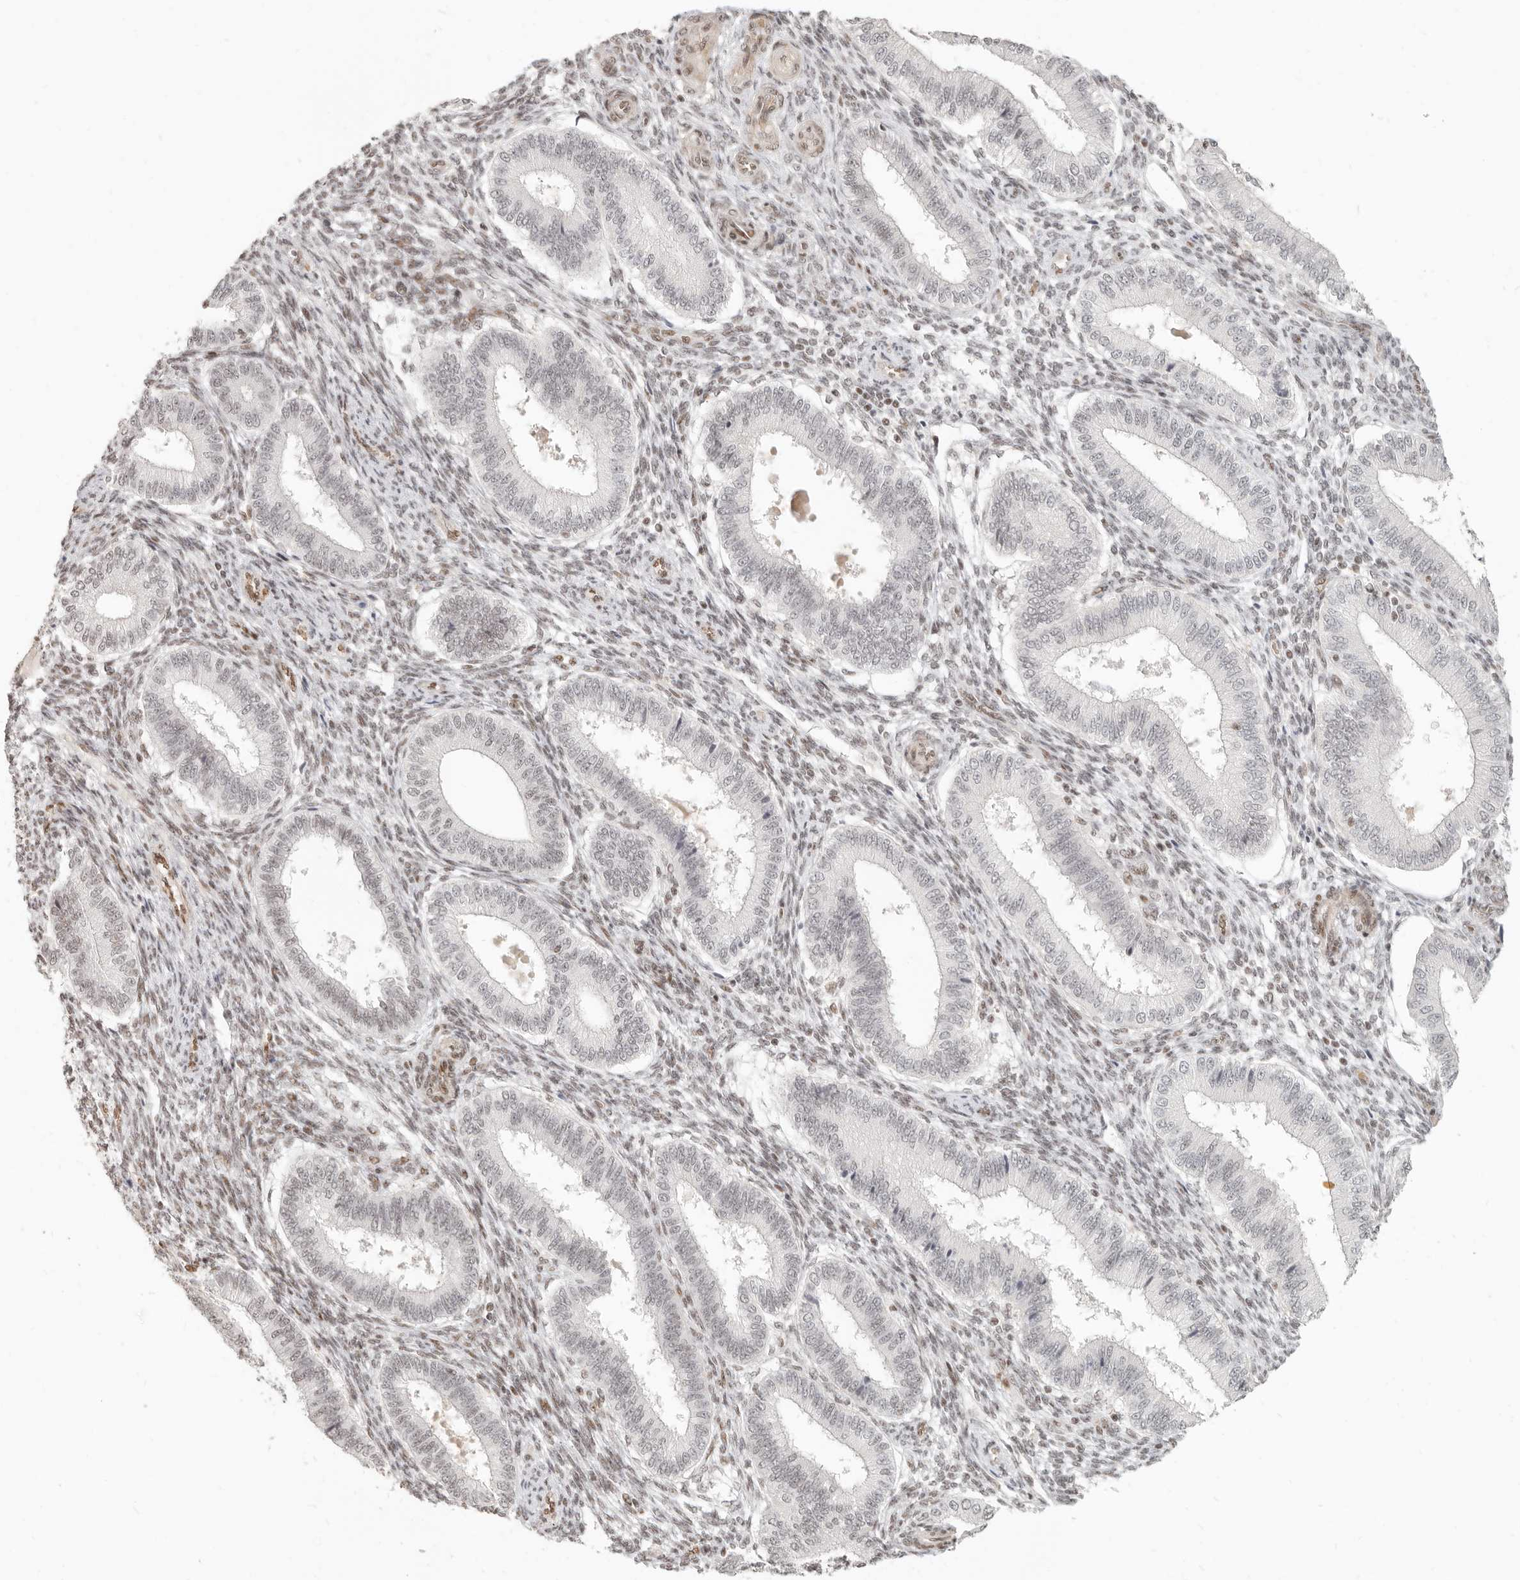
{"staining": {"intensity": "moderate", "quantity": "<25%", "location": "nuclear"}, "tissue": "endometrium", "cell_type": "Cells in endometrial stroma", "image_type": "normal", "snomed": [{"axis": "morphology", "description": "Normal tissue, NOS"}, {"axis": "topography", "description": "Endometrium"}], "caption": "A high-resolution image shows immunohistochemistry (IHC) staining of unremarkable endometrium, which reveals moderate nuclear positivity in about <25% of cells in endometrial stroma. (brown staining indicates protein expression, while blue staining denotes nuclei).", "gene": "GABPA", "patient": {"sex": "female", "age": 39}}